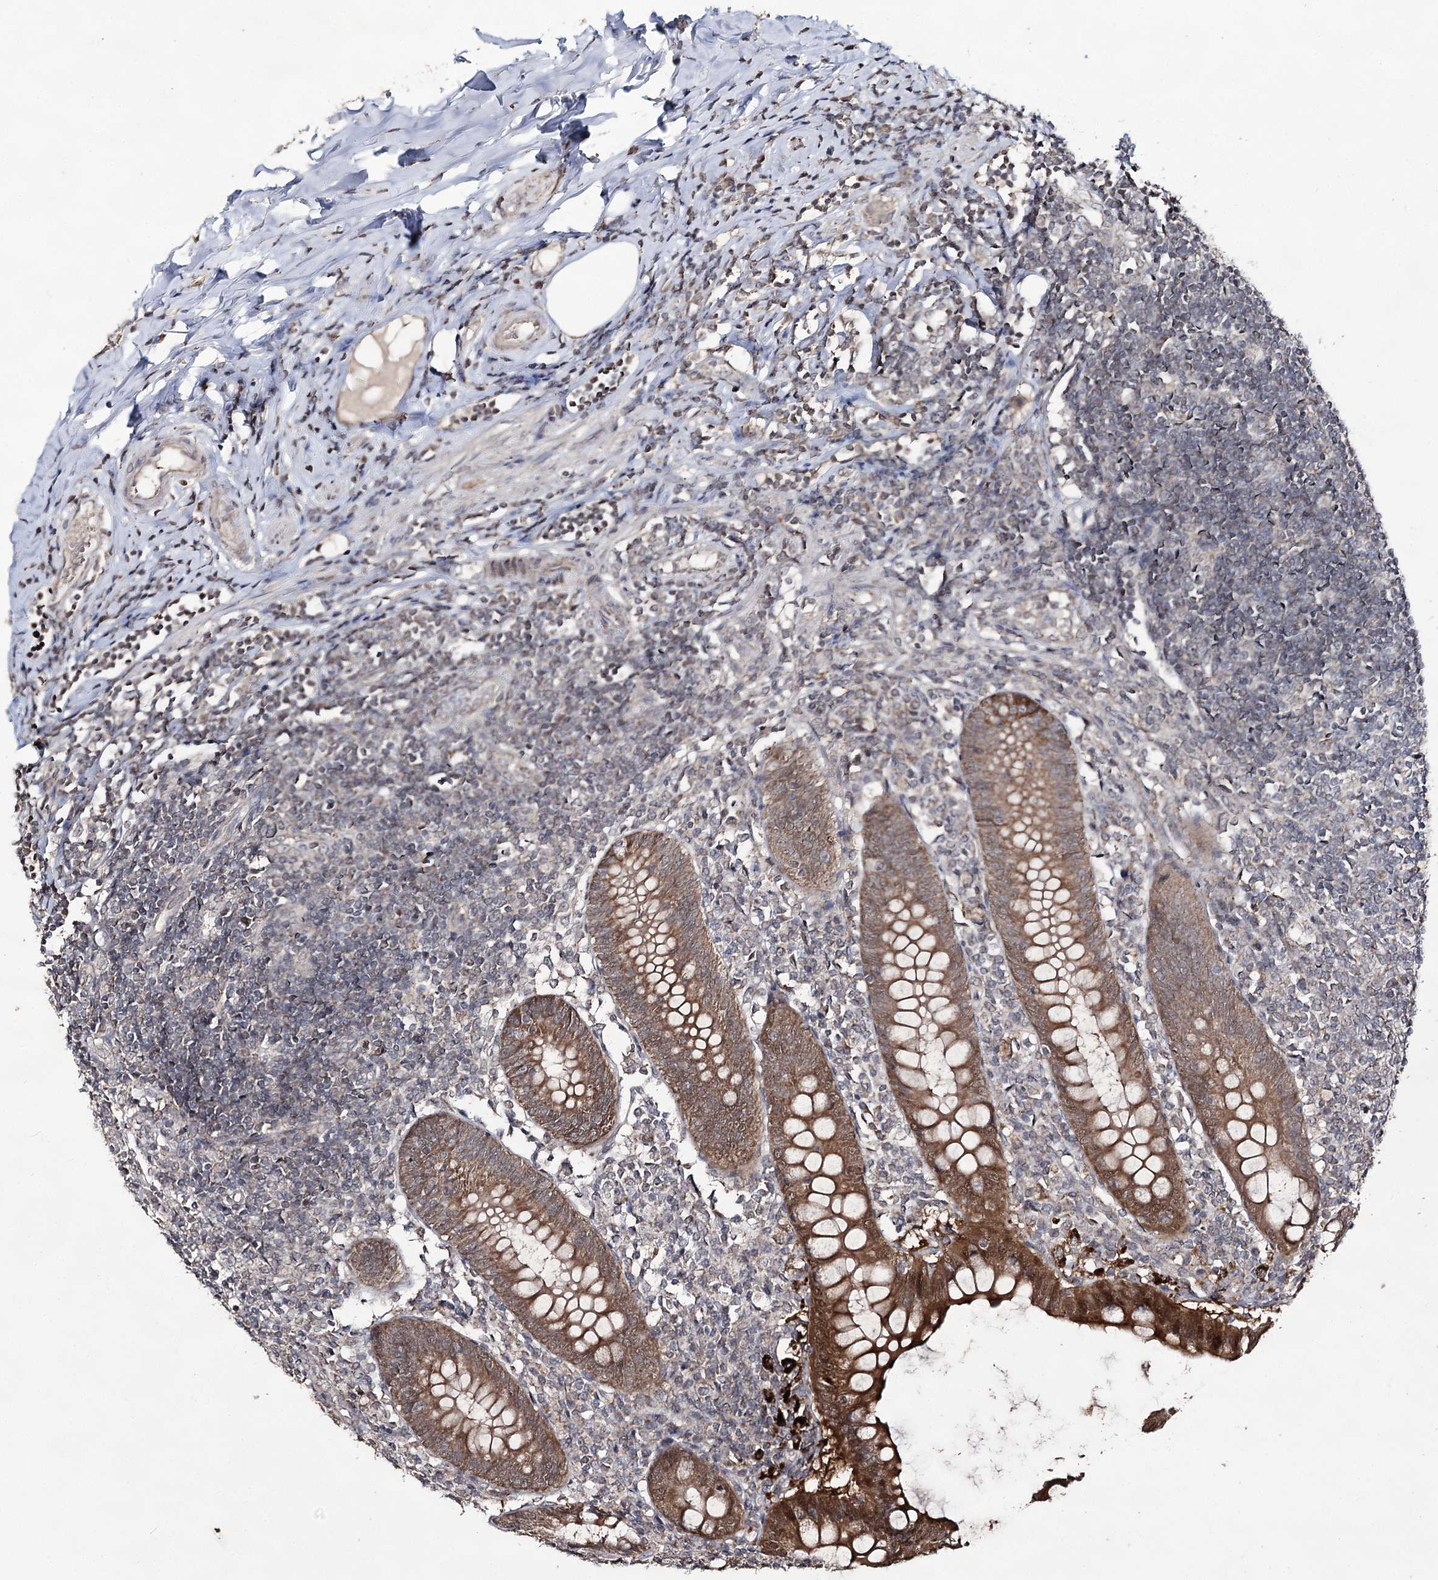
{"staining": {"intensity": "moderate", "quantity": ">75%", "location": "cytoplasmic/membranous"}, "tissue": "appendix", "cell_type": "Glandular cells", "image_type": "normal", "snomed": [{"axis": "morphology", "description": "Normal tissue, NOS"}, {"axis": "topography", "description": "Appendix"}], "caption": "The histopathology image demonstrates a brown stain indicating the presence of a protein in the cytoplasmic/membranous of glandular cells in appendix.", "gene": "ACTR6", "patient": {"sex": "female", "age": 54}}